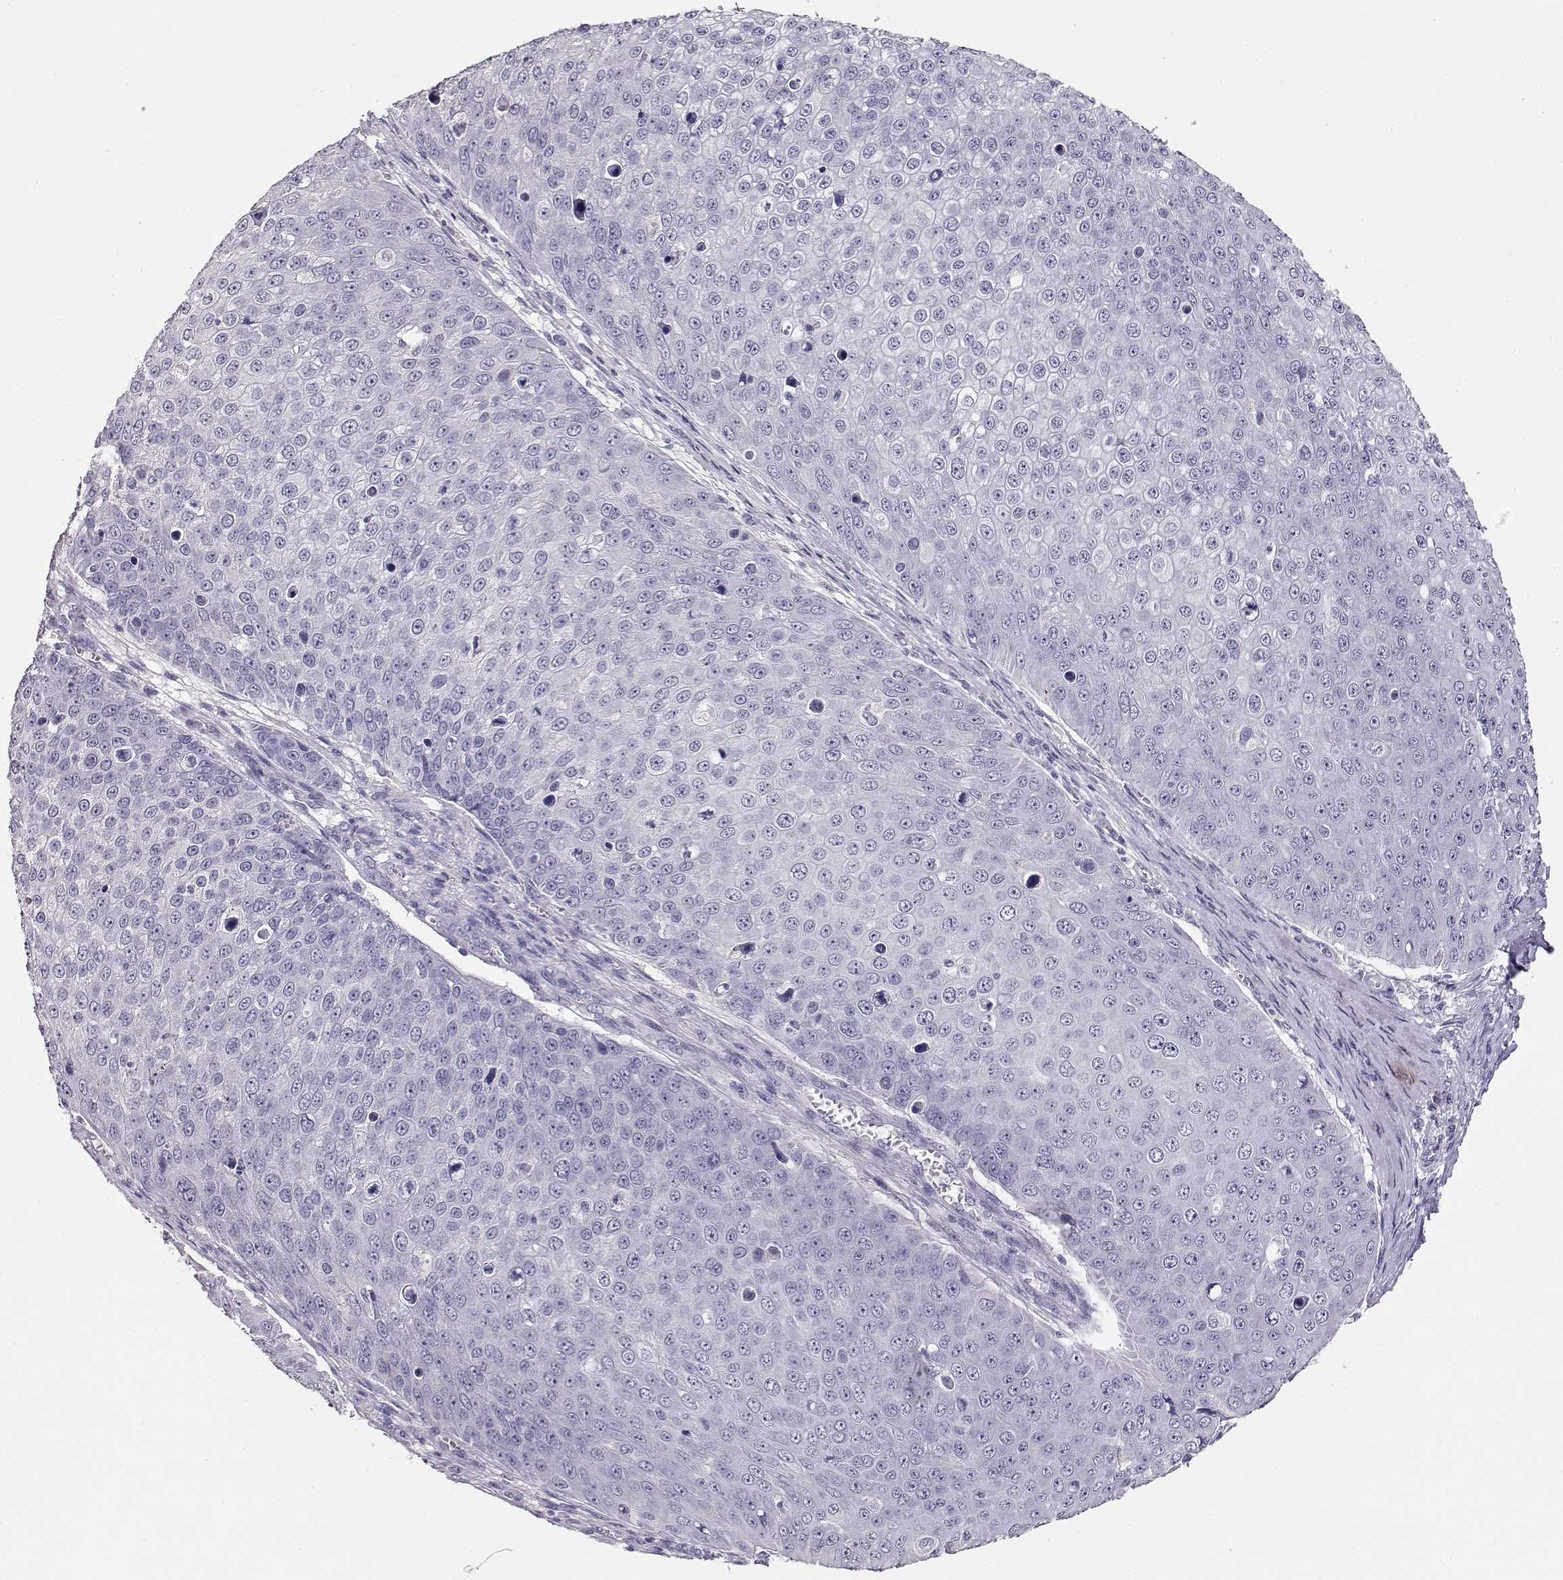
{"staining": {"intensity": "negative", "quantity": "none", "location": "none"}, "tissue": "skin cancer", "cell_type": "Tumor cells", "image_type": "cancer", "snomed": [{"axis": "morphology", "description": "Squamous cell carcinoma, NOS"}, {"axis": "topography", "description": "Skin"}], "caption": "Immunohistochemistry (IHC) of human skin cancer (squamous cell carcinoma) reveals no positivity in tumor cells.", "gene": "MAGEC1", "patient": {"sex": "male", "age": 71}}